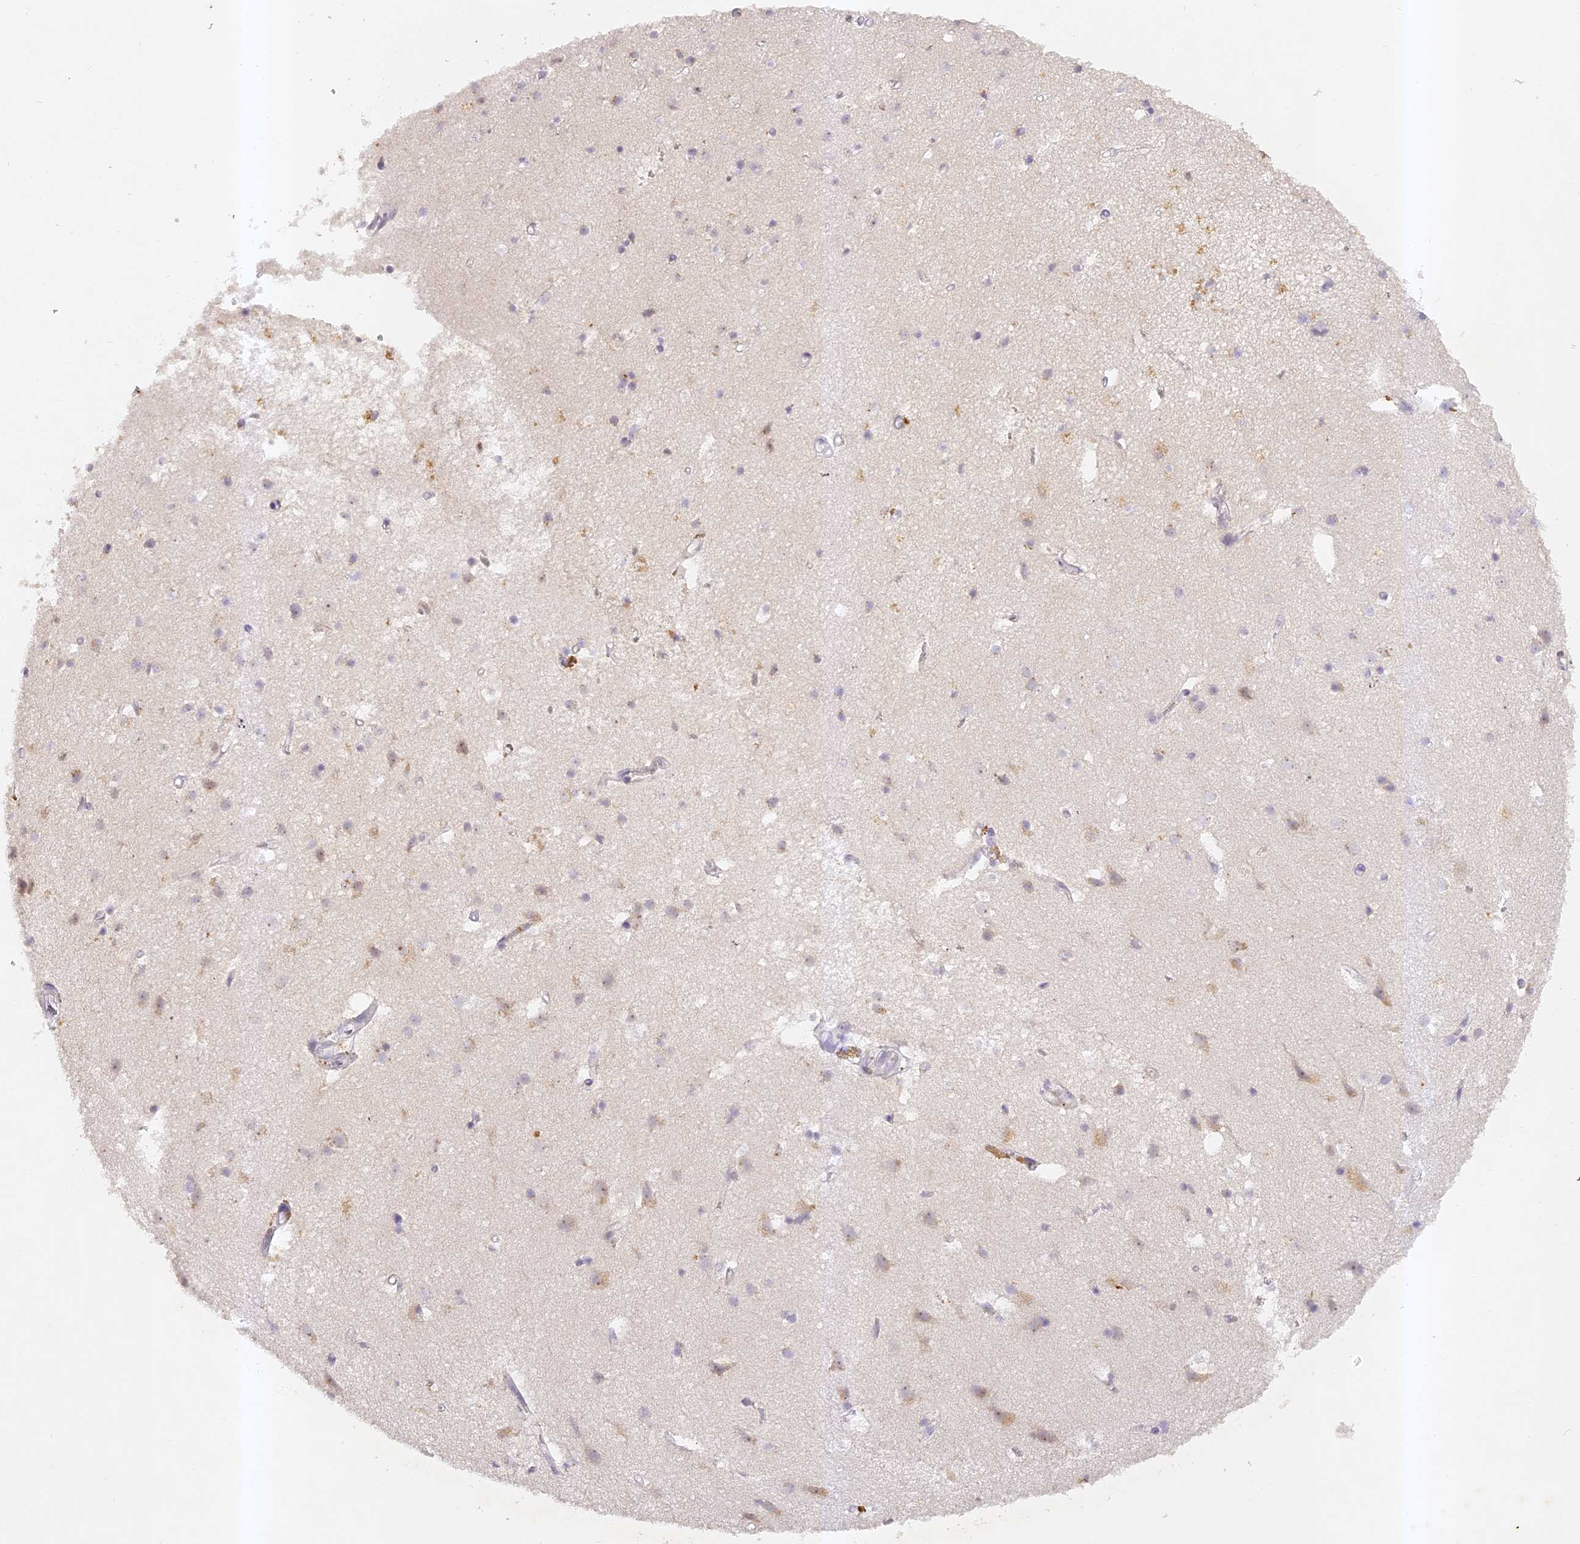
{"staining": {"intensity": "negative", "quantity": "none", "location": "none"}, "tissue": "cerebral cortex", "cell_type": "Endothelial cells", "image_type": "normal", "snomed": [{"axis": "morphology", "description": "Normal tissue, NOS"}, {"axis": "topography", "description": "Cerebral cortex"}], "caption": "This is an immunohistochemistry photomicrograph of benign cerebral cortex. There is no positivity in endothelial cells.", "gene": "ELL3", "patient": {"sex": "male", "age": 54}}